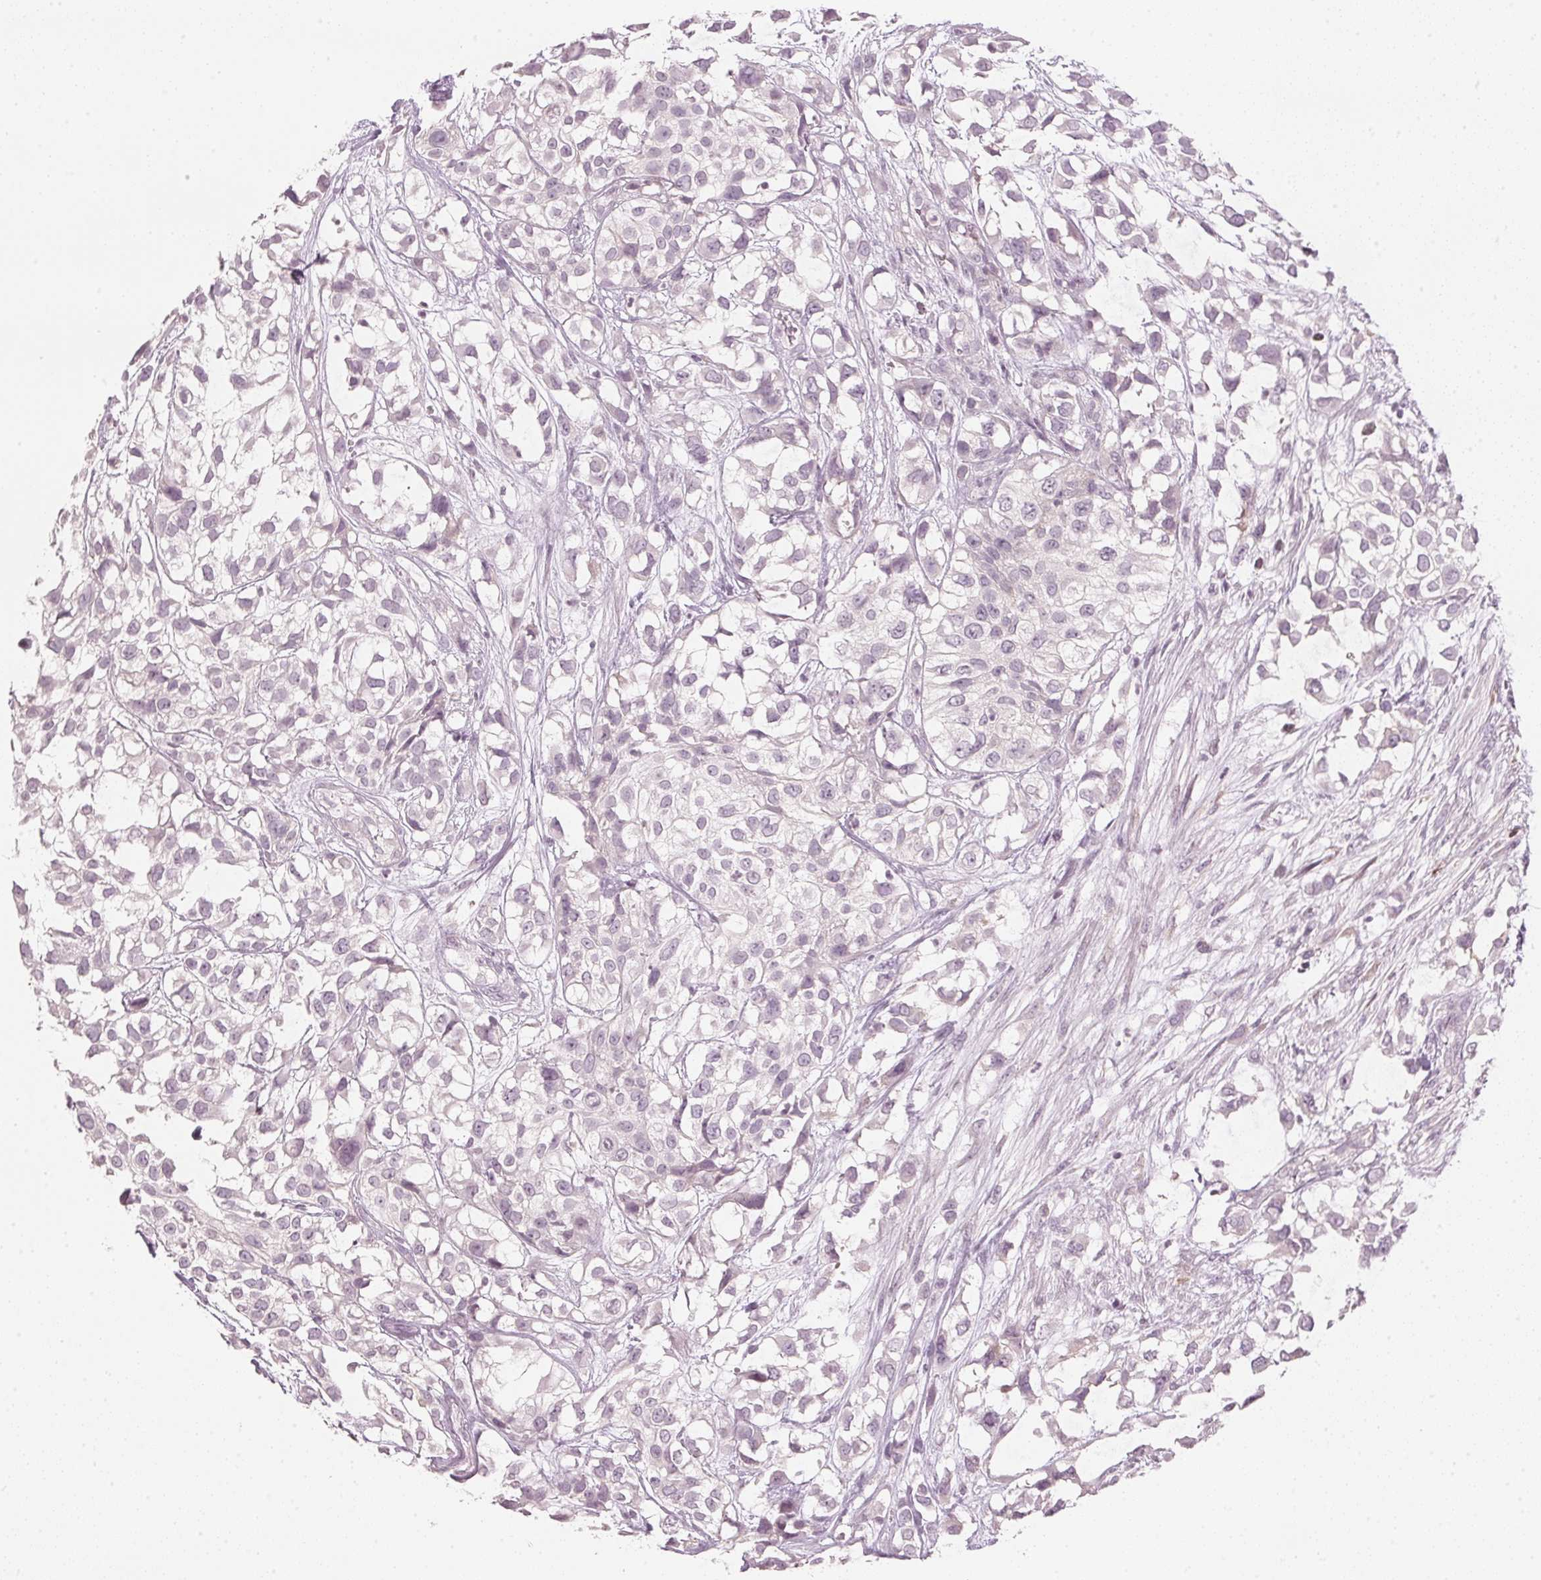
{"staining": {"intensity": "negative", "quantity": "none", "location": "none"}, "tissue": "urothelial cancer", "cell_type": "Tumor cells", "image_type": "cancer", "snomed": [{"axis": "morphology", "description": "Urothelial carcinoma, High grade"}, {"axis": "topography", "description": "Urinary bladder"}], "caption": "High magnification brightfield microscopy of high-grade urothelial carcinoma stained with DAB (brown) and counterstained with hematoxylin (blue): tumor cells show no significant positivity.", "gene": "SFRP4", "patient": {"sex": "male", "age": 56}}